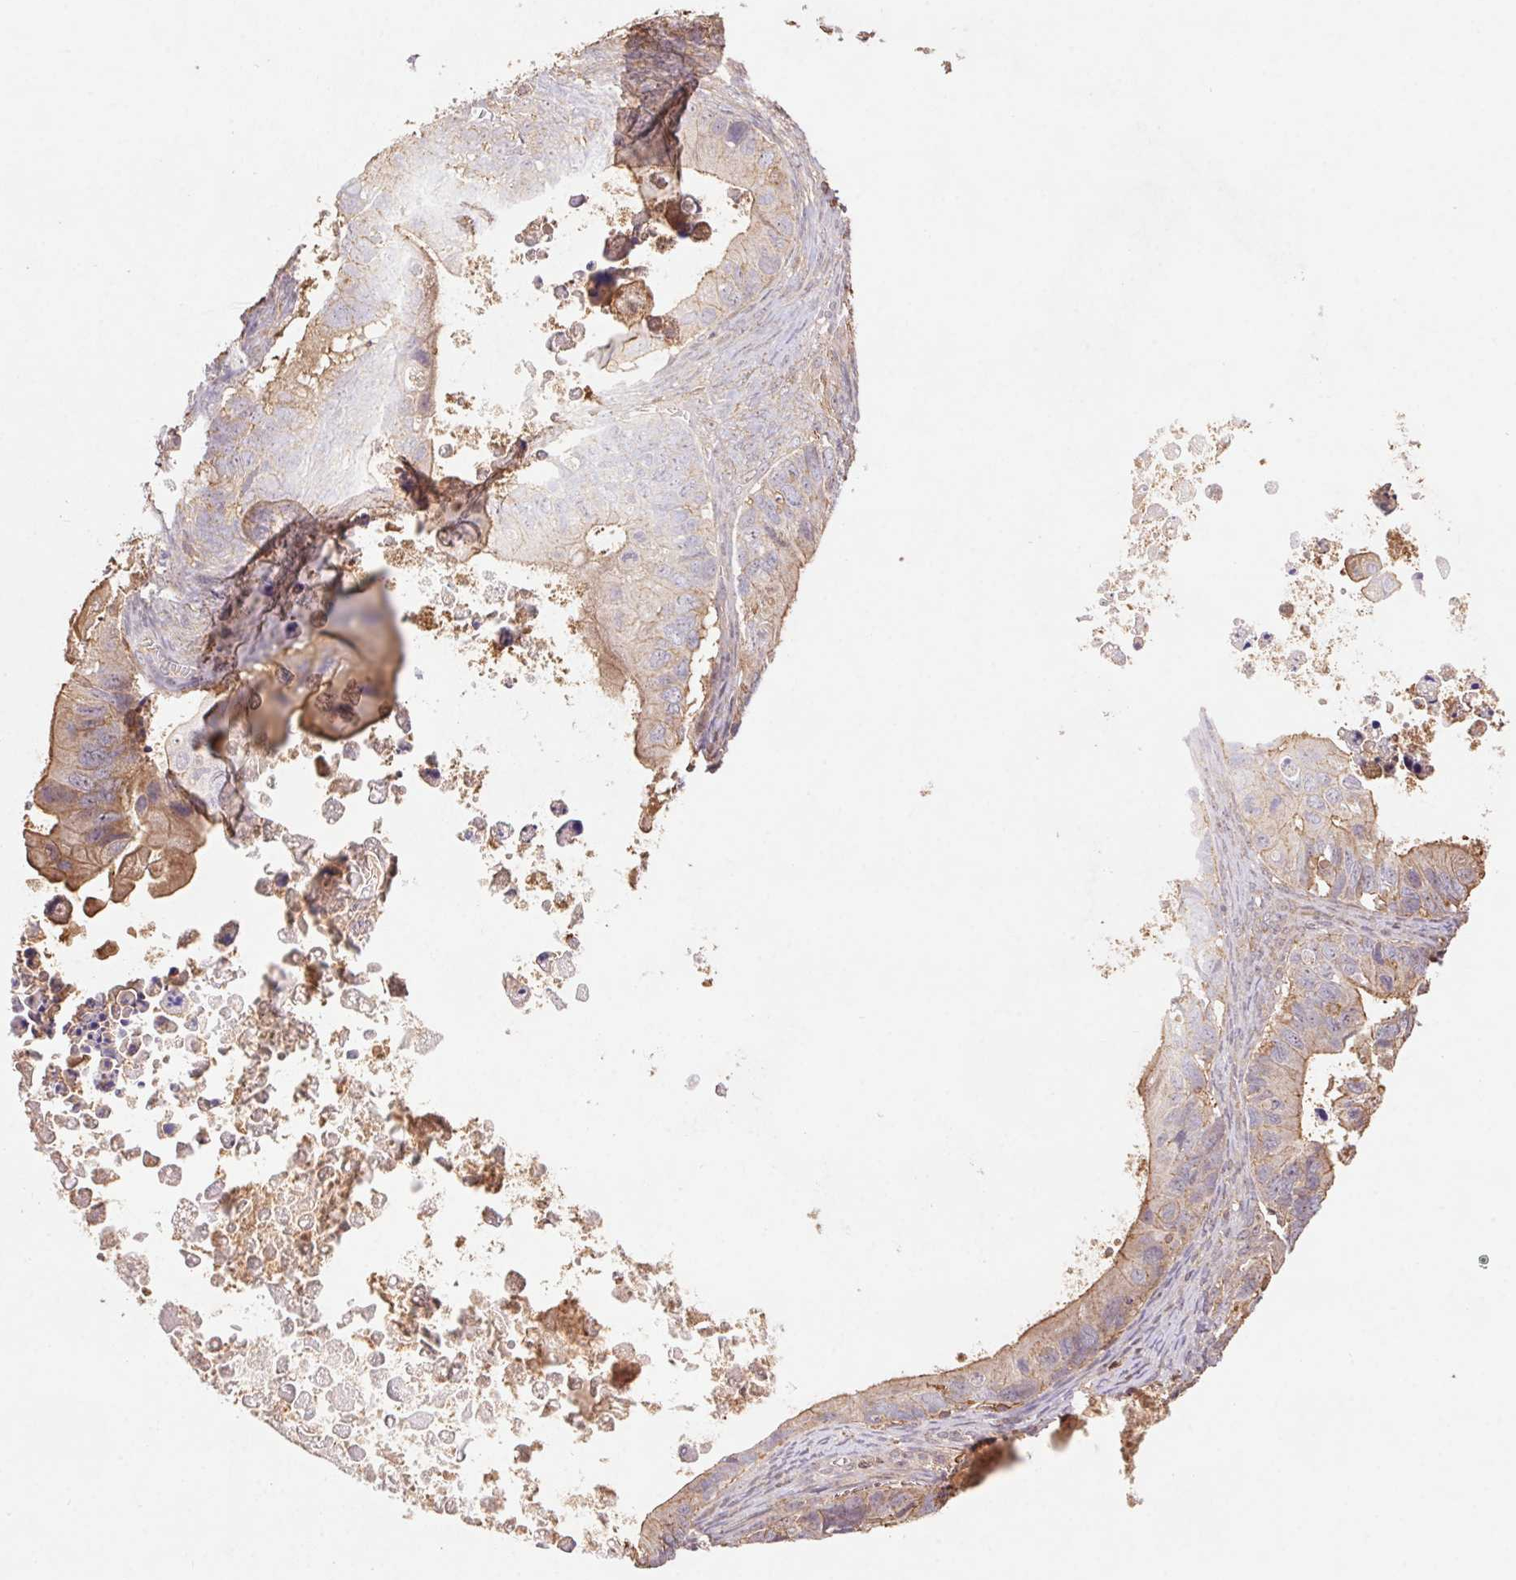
{"staining": {"intensity": "weak", "quantity": "25%-75%", "location": "cytoplasmic/membranous"}, "tissue": "ovarian cancer", "cell_type": "Tumor cells", "image_type": "cancer", "snomed": [{"axis": "morphology", "description": "Cystadenocarcinoma, mucinous, NOS"}, {"axis": "topography", "description": "Ovary"}], "caption": "The histopathology image demonstrates staining of ovarian mucinous cystadenocarcinoma, revealing weak cytoplasmic/membranous protein positivity (brown color) within tumor cells. (DAB = brown stain, brightfield microscopy at high magnification).", "gene": "ATG10", "patient": {"sex": "female", "age": 64}}